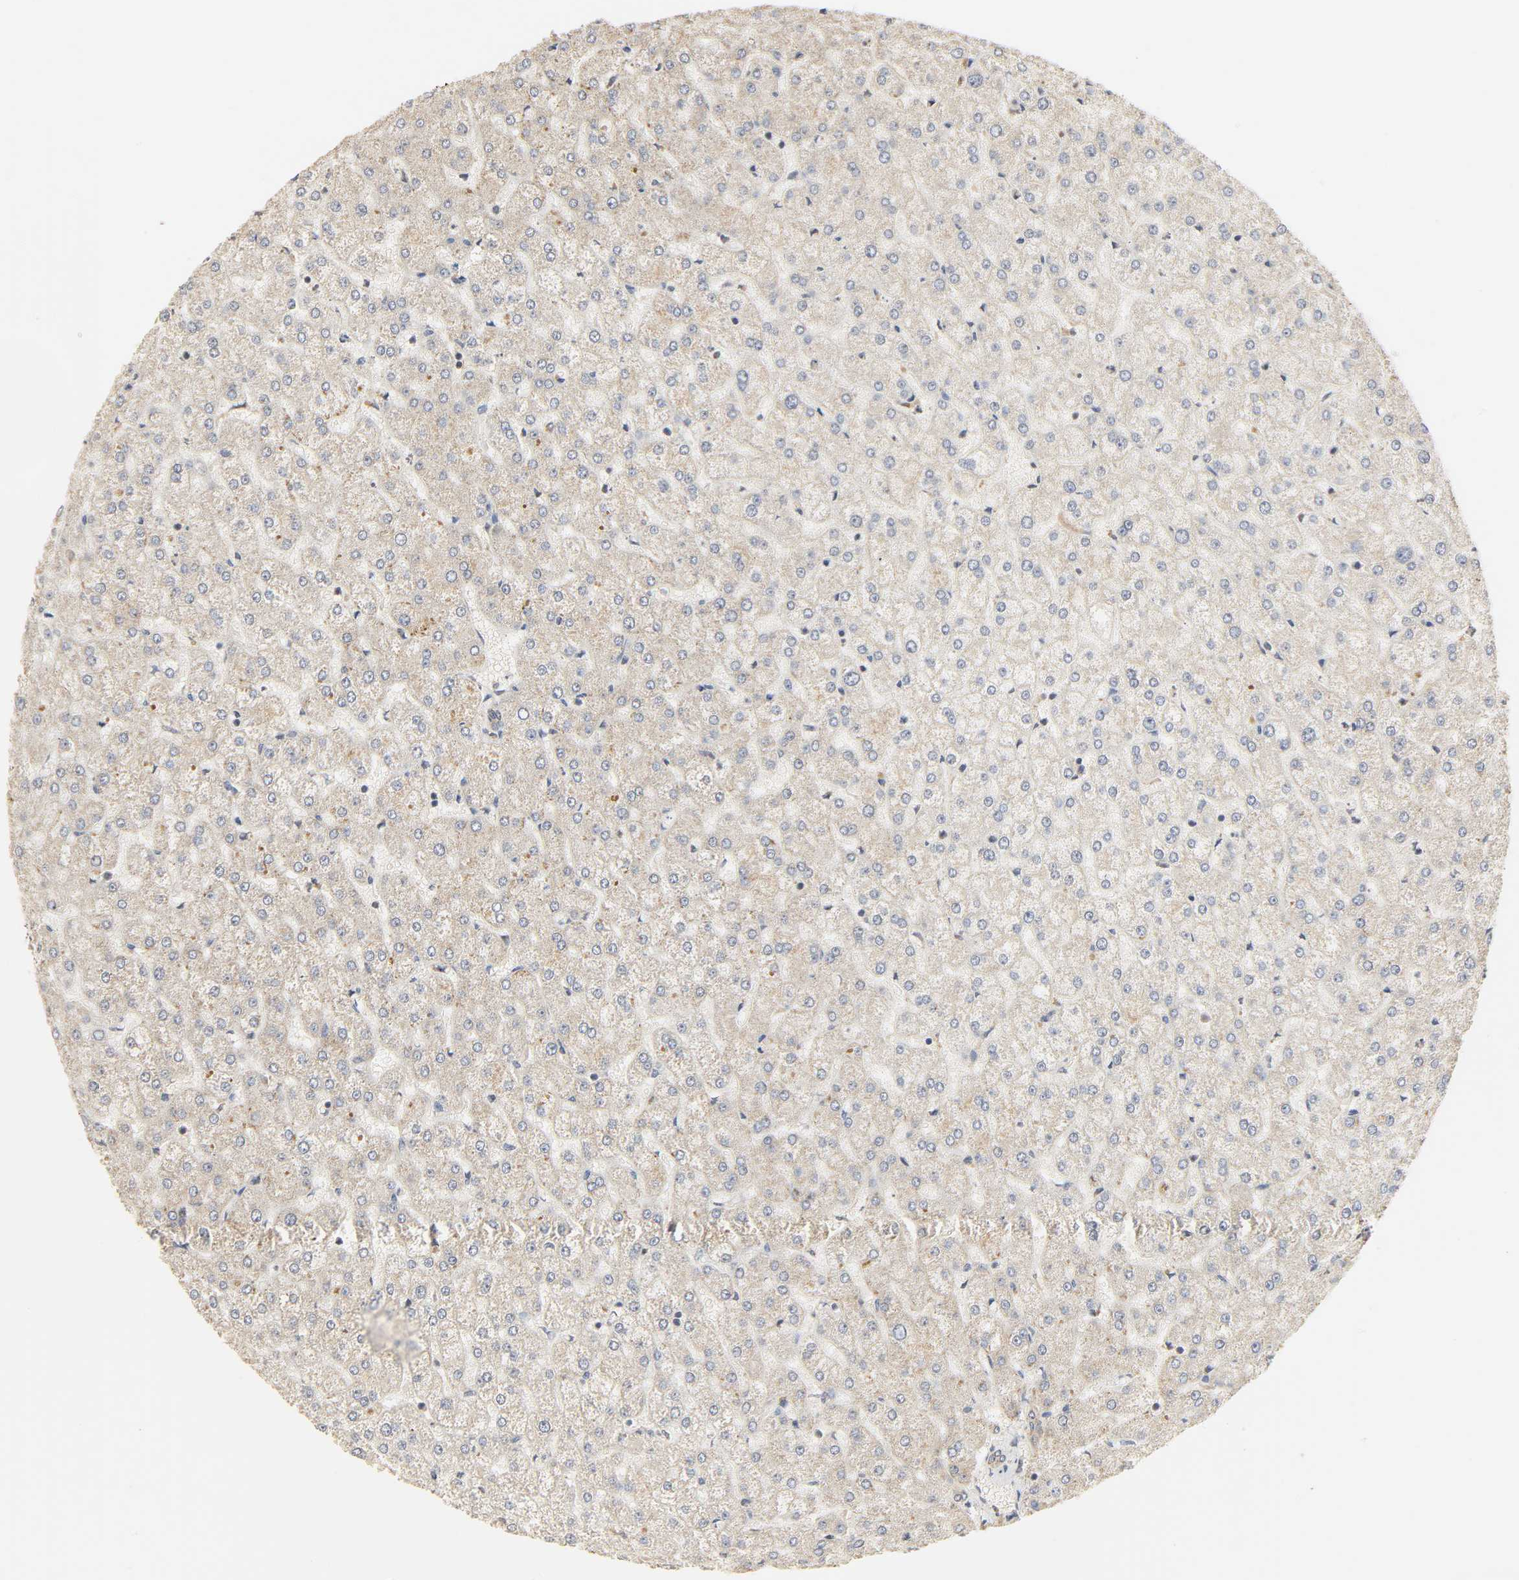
{"staining": {"intensity": "weak", "quantity": ">75%", "location": "cytoplasmic/membranous"}, "tissue": "liver", "cell_type": "Cholangiocytes", "image_type": "normal", "snomed": [{"axis": "morphology", "description": "Normal tissue, NOS"}, {"axis": "topography", "description": "Liver"}], "caption": "A brown stain labels weak cytoplasmic/membranous expression of a protein in cholangiocytes of unremarkable liver.", "gene": "CLEC4E", "patient": {"sex": "female", "age": 32}}